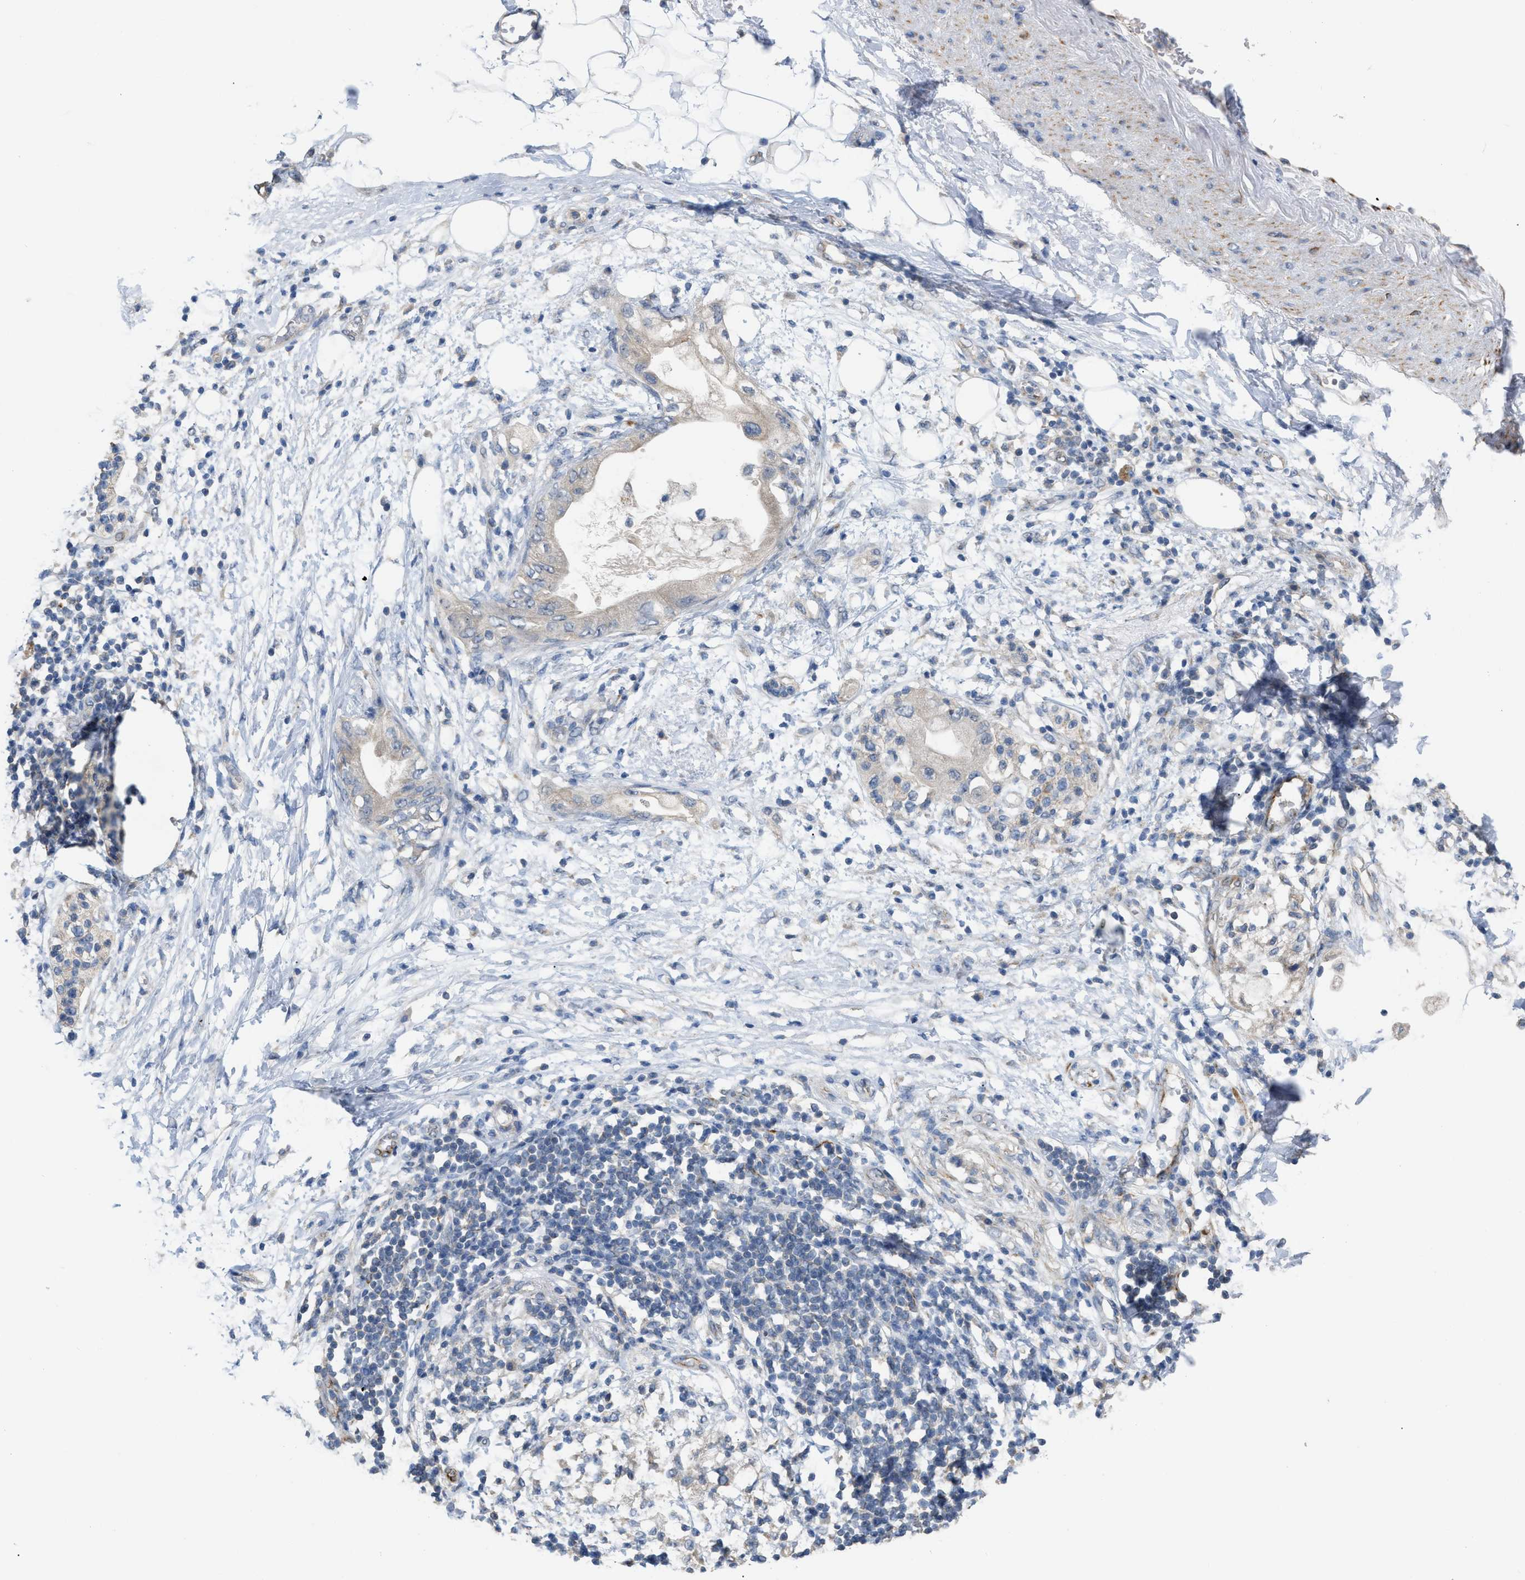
{"staining": {"intensity": "negative", "quantity": "none", "location": "none"}, "tissue": "adipose tissue", "cell_type": "Adipocytes", "image_type": "normal", "snomed": [{"axis": "morphology", "description": "Normal tissue, NOS"}, {"axis": "morphology", "description": "Adenocarcinoma, NOS"}, {"axis": "topography", "description": "Duodenum"}, {"axis": "topography", "description": "Peripheral nerve tissue"}], "caption": "High magnification brightfield microscopy of benign adipose tissue stained with DAB (brown) and counterstained with hematoxylin (blue): adipocytes show no significant staining. Nuclei are stained in blue.", "gene": "DHX58", "patient": {"sex": "female", "age": 60}}